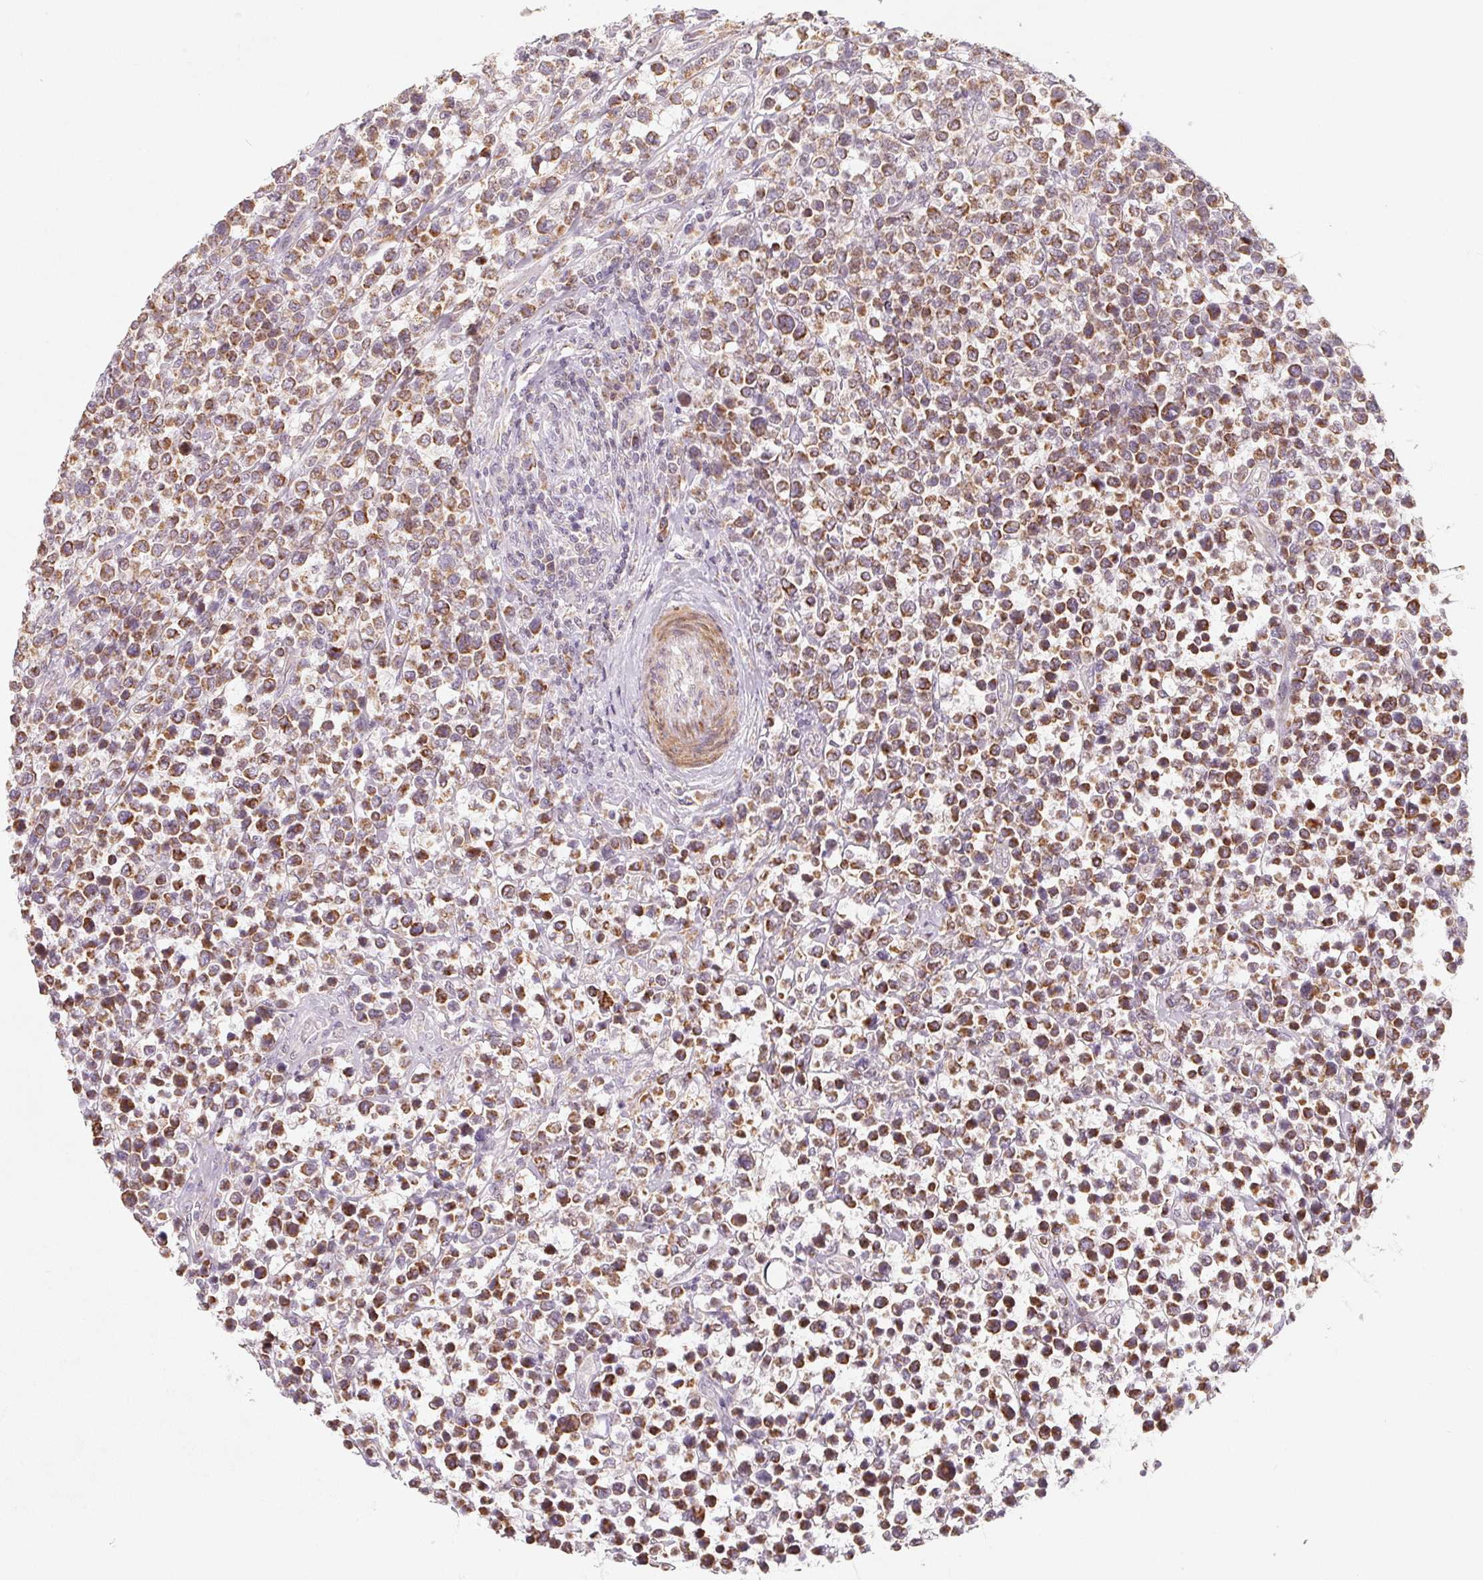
{"staining": {"intensity": "moderate", "quantity": ">75%", "location": "cytoplasmic/membranous"}, "tissue": "lymphoma", "cell_type": "Tumor cells", "image_type": "cancer", "snomed": [{"axis": "morphology", "description": "Malignant lymphoma, non-Hodgkin's type, High grade"}, {"axis": "topography", "description": "Soft tissue"}], "caption": "Human lymphoma stained with a brown dye displays moderate cytoplasmic/membranous positive staining in approximately >75% of tumor cells.", "gene": "GHITM", "patient": {"sex": "female", "age": 56}}